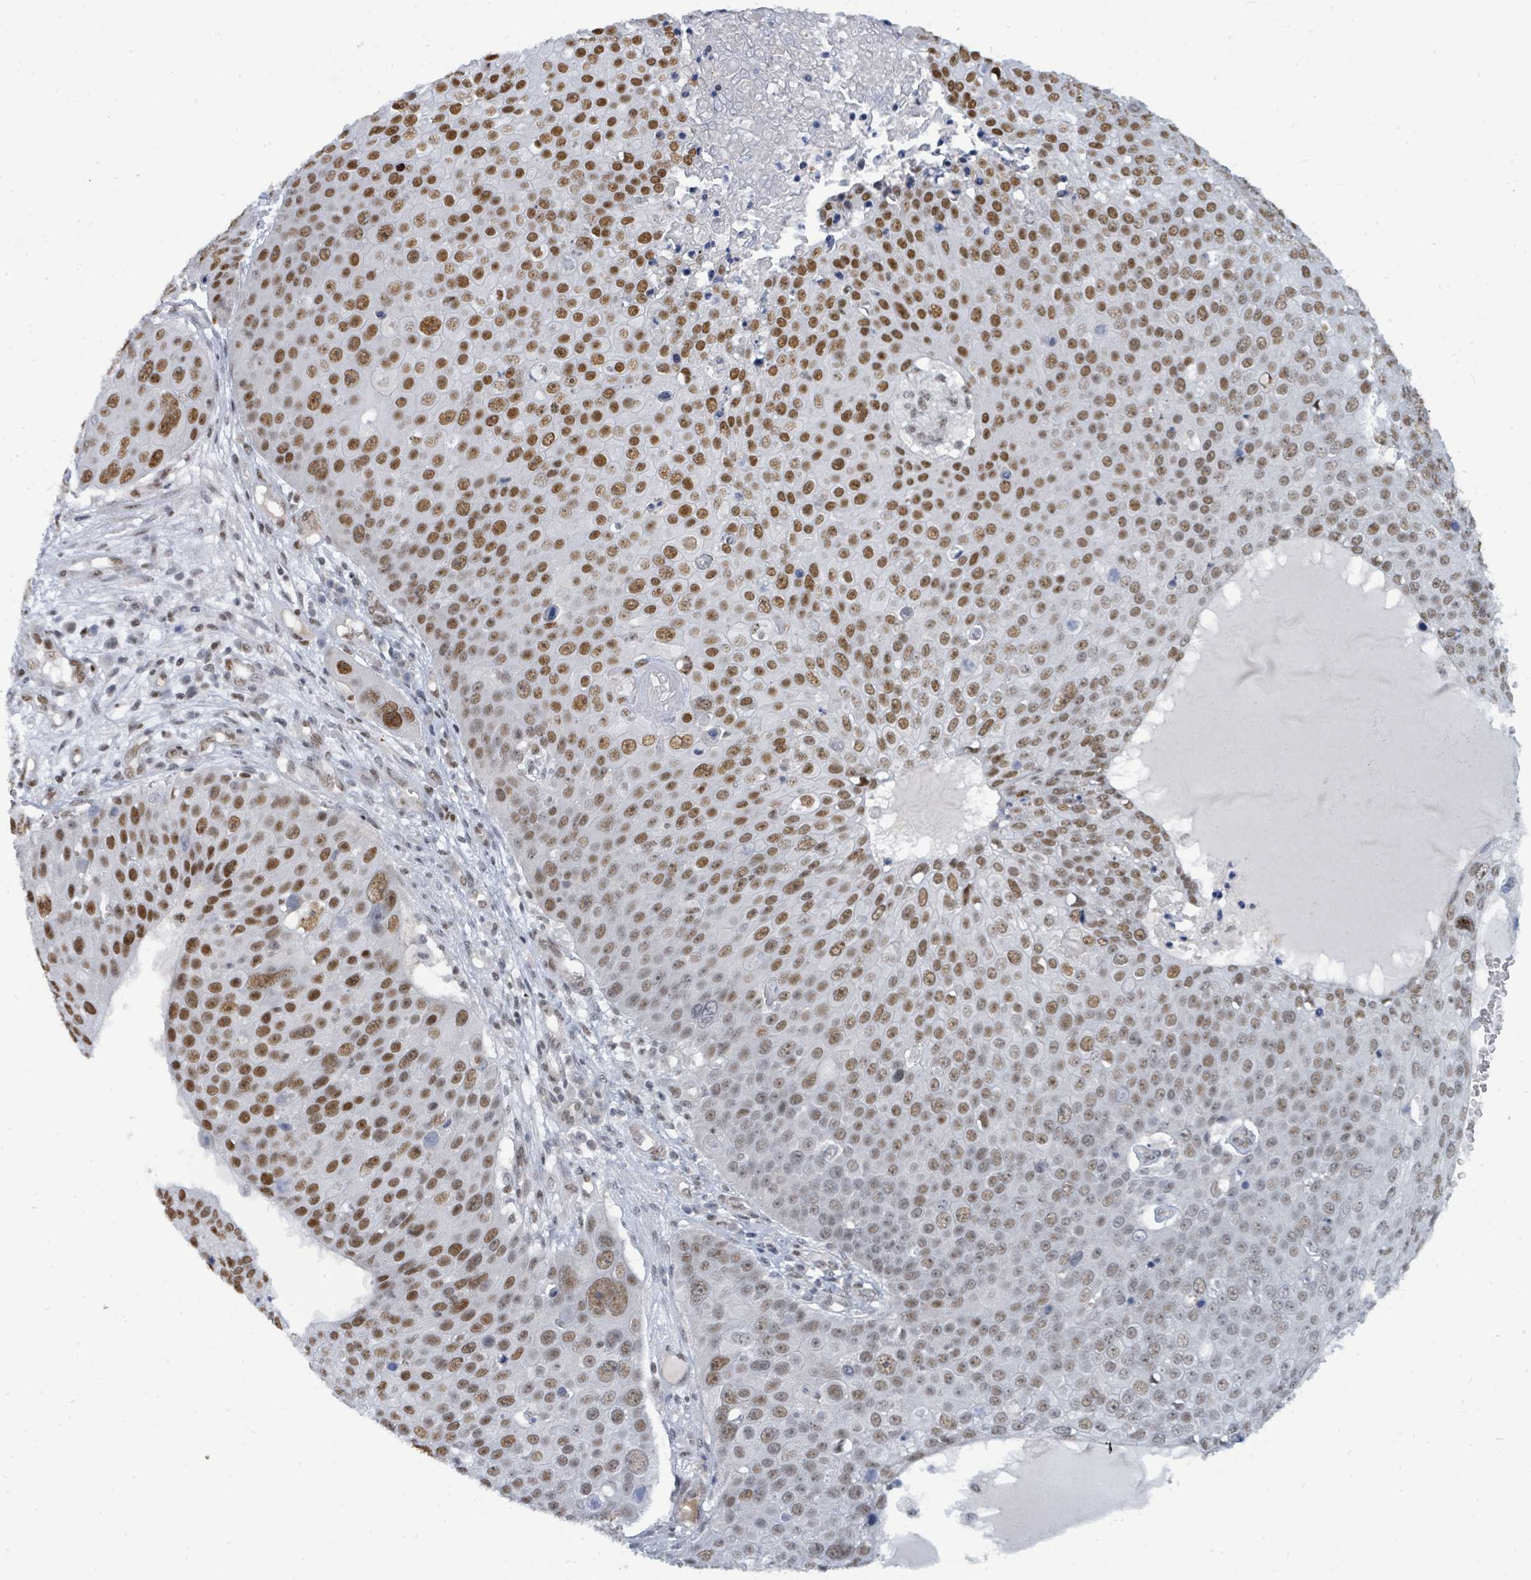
{"staining": {"intensity": "moderate", "quantity": ">75%", "location": "nuclear"}, "tissue": "skin cancer", "cell_type": "Tumor cells", "image_type": "cancer", "snomed": [{"axis": "morphology", "description": "Squamous cell carcinoma, NOS"}, {"axis": "topography", "description": "Skin"}], "caption": "Protein staining reveals moderate nuclear expression in about >75% of tumor cells in squamous cell carcinoma (skin).", "gene": "SUMO4", "patient": {"sex": "male", "age": 71}}